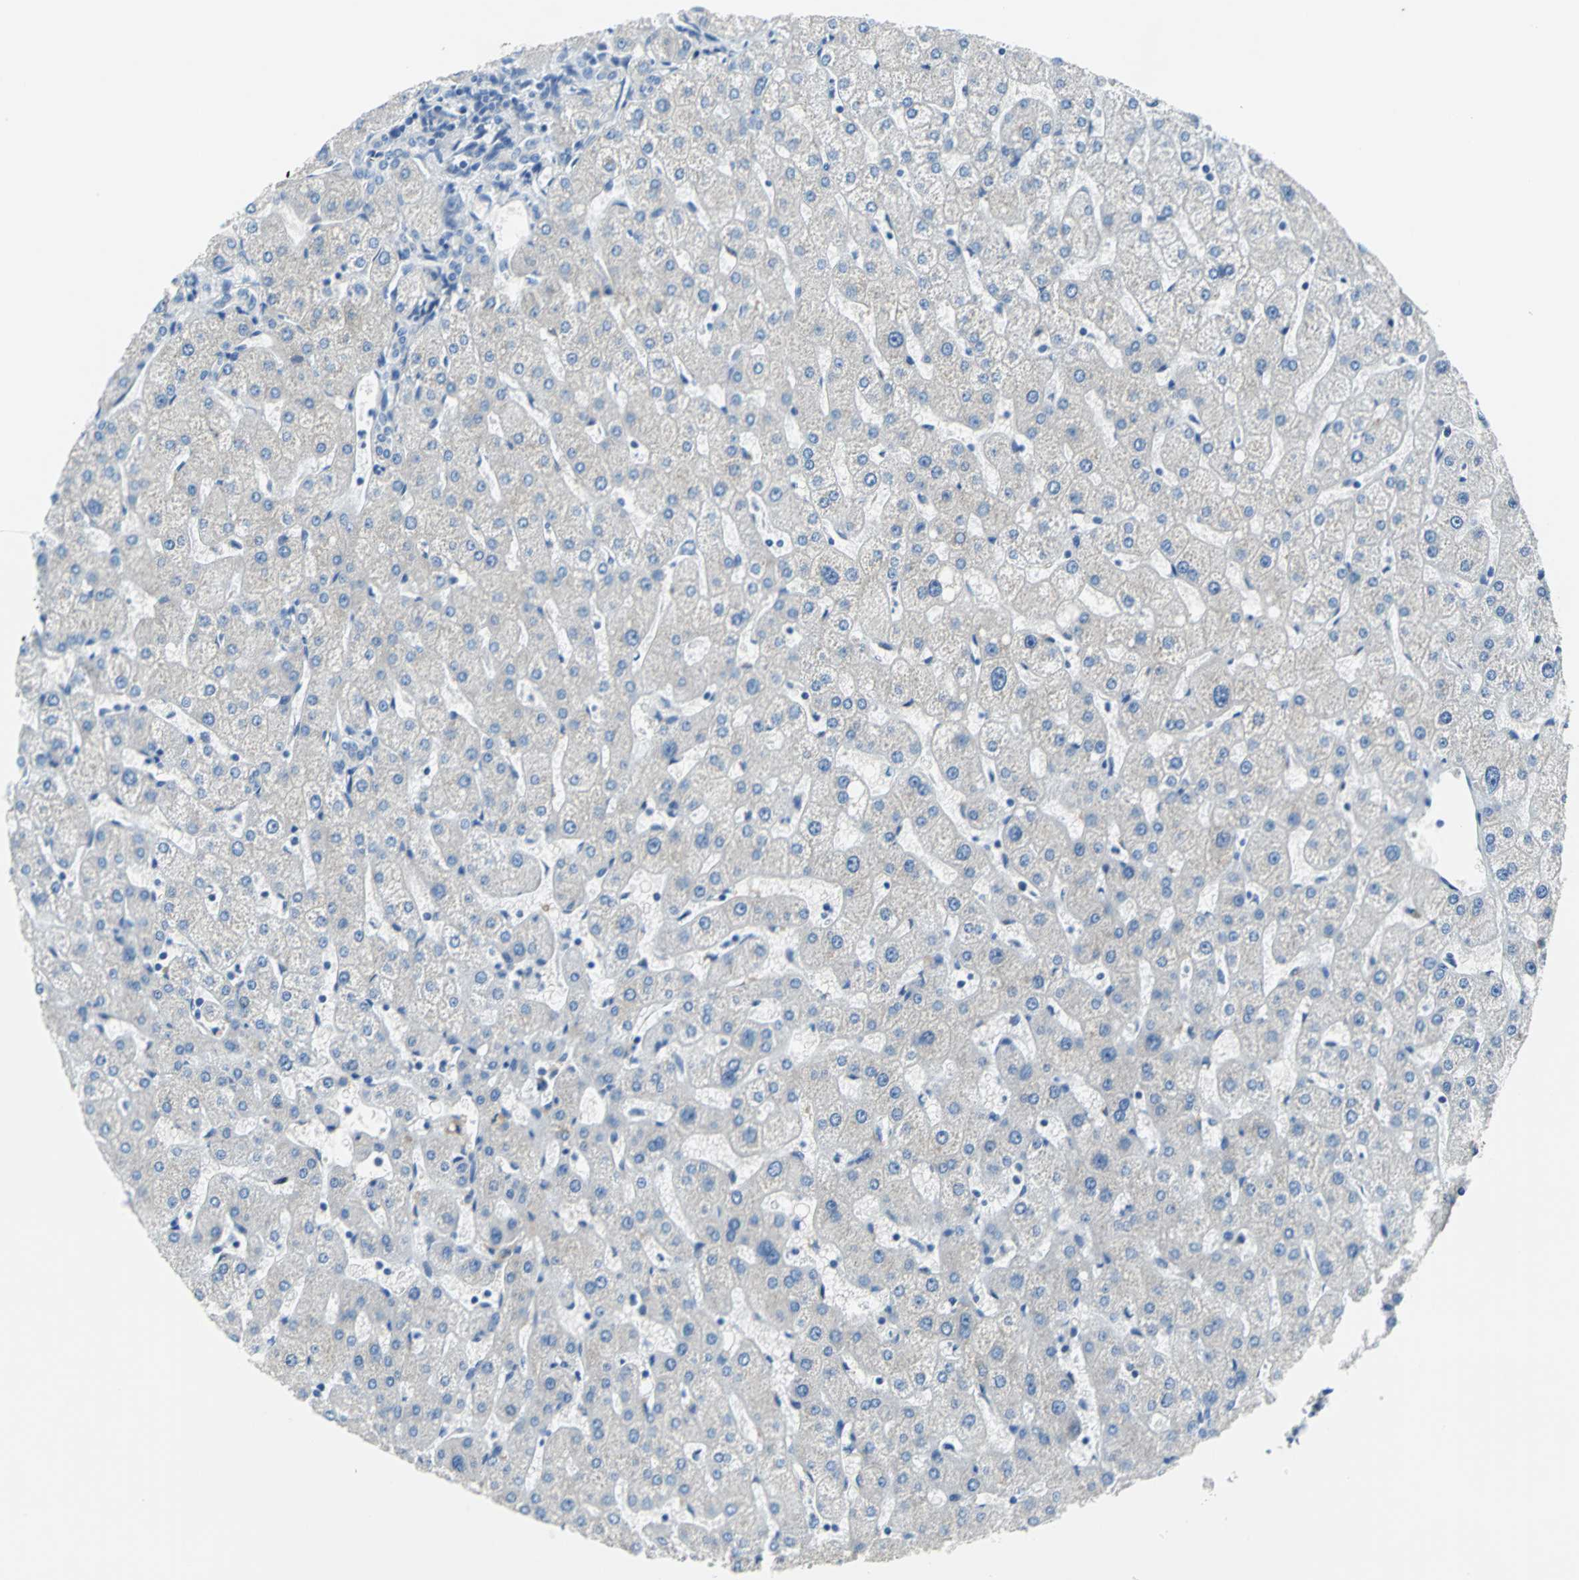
{"staining": {"intensity": "negative", "quantity": "none", "location": "none"}, "tissue": "liver", "cell_type": "Cholangiocytes", "image_type": "normal", "snomed": [{"axis": "morphology", "description": "Normal tissue, NOS"}, {"axis": "topography", "description": "Liver"}], "caption": "DAB immunohistochemical staining of normal liver exhibits no significant positivity in cholangiocytes.", "gene": "TRIM25", "patient": {"sex": "male", "age": 67}}